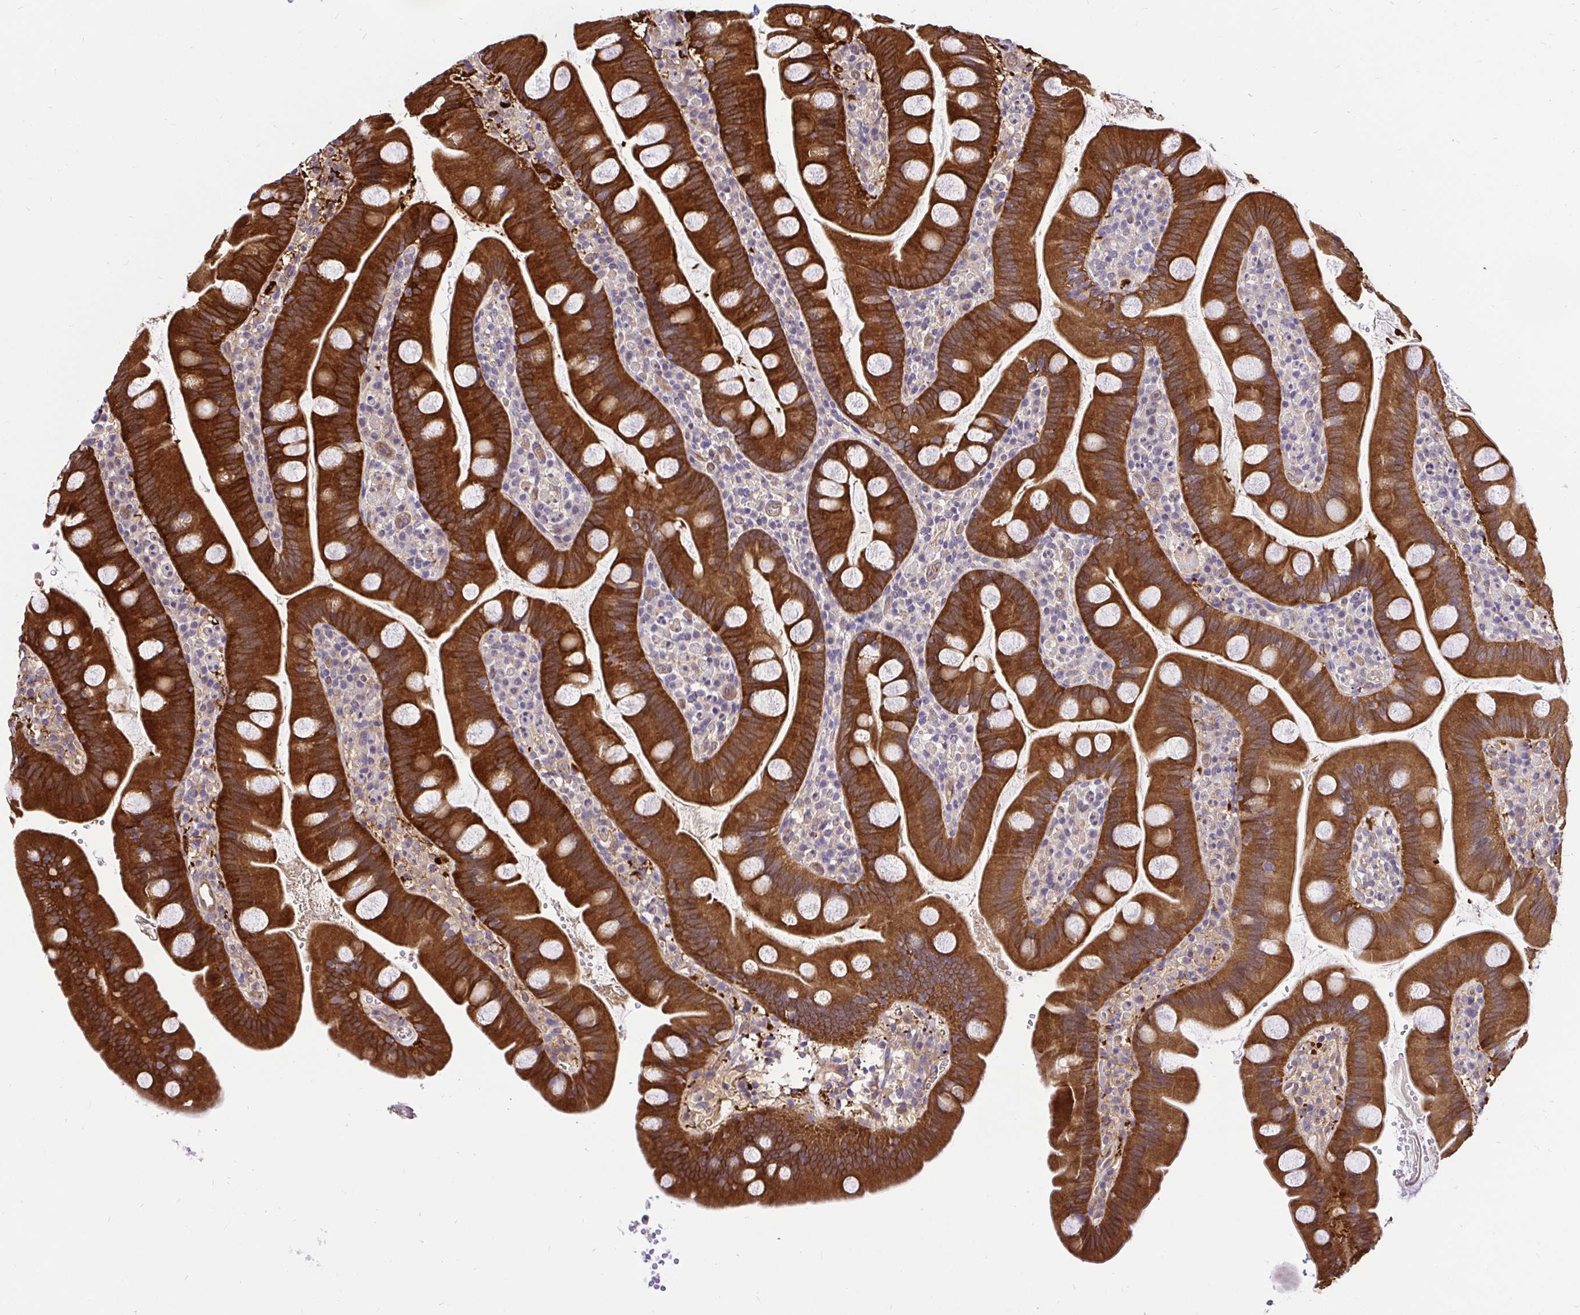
{"staining": {"intensity": "strong", "quantity": ">75%", "location": "cytoplasmic/membranous"}, "tissue": "small intestine", "cell_type": "Glandular cells", "image_type": "normal", "snomed": [{"axis": "morphology", "description": "Normal tissue, NOS"}, {"axis": "topography", "description": "Small intestine"}], "caption": "High-magnification brightfield microscopy of normal small intestine stained with DAB (3,3'-diaminobenzidine) (brown) and counterstained with hematoxylin (blue). glandular cells exhibit strong cytoplasmic/membranous positivity is identified in approximately>75% of cells.", "gene": "CCDC122", "patient": {"sex": "female", "age": 68}}